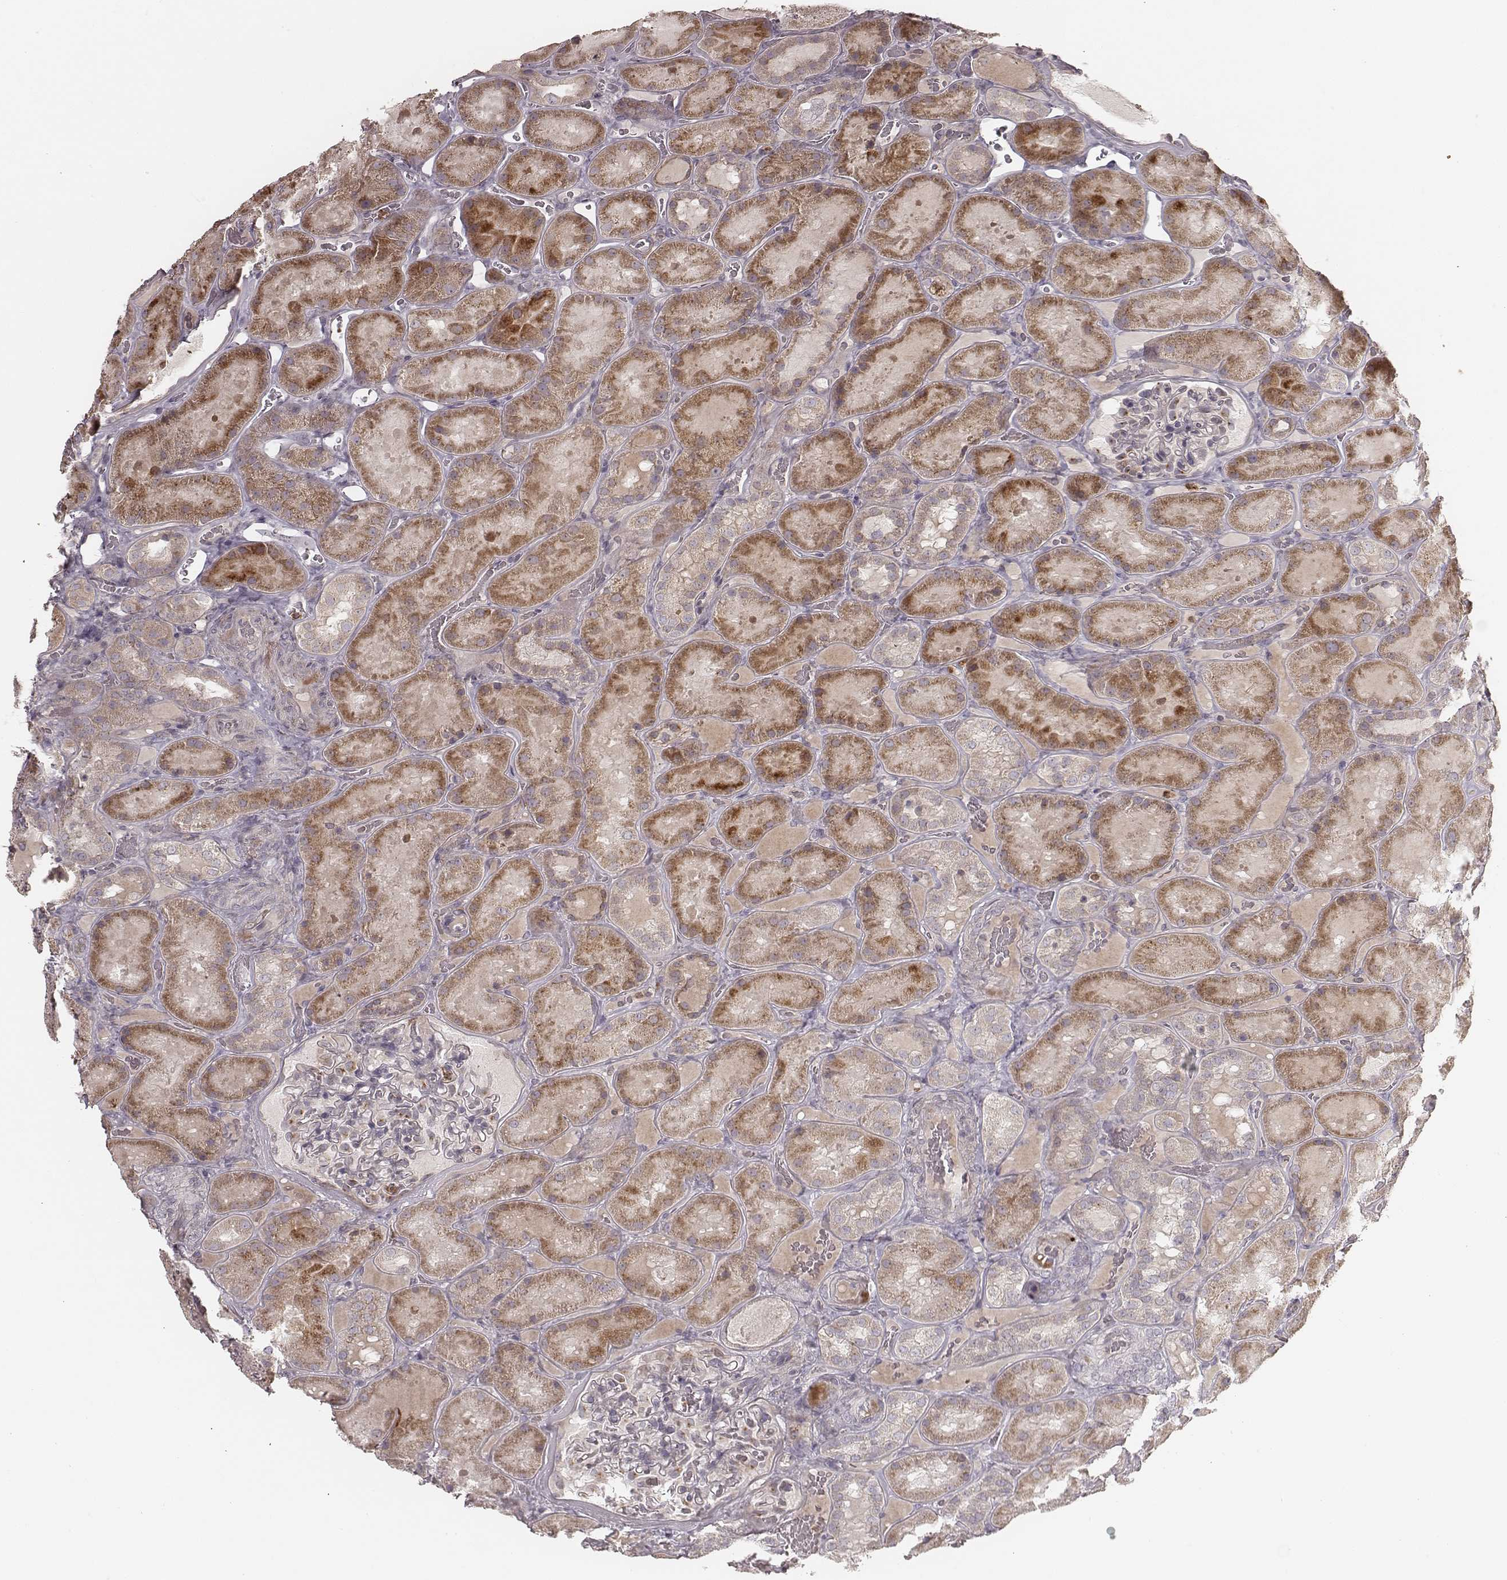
{"staining": {"intensity": "moderate", "quantity": "<25%", "location": "cytoplasmic/membranous"}, "tissue": "kidney", "cell_type": "Cells in glomeruli", "image_type": "normal", "snomed": [{"axis": "morphology", "description": "Normal tissue, NOS"}, {"axis": "topography", "description": "Kidney"}], "caption": "An immunohistochemistry image of benign tissue is shown. Protein staining in brown shows moderate cytoplasmic/membranous positivity in kidney within cells in glomeruli. (Brightfield microscopy of DAB IHC at high magnification).", "gene": "ABCA7", "patient": {"sex": "male", "age": 73}}